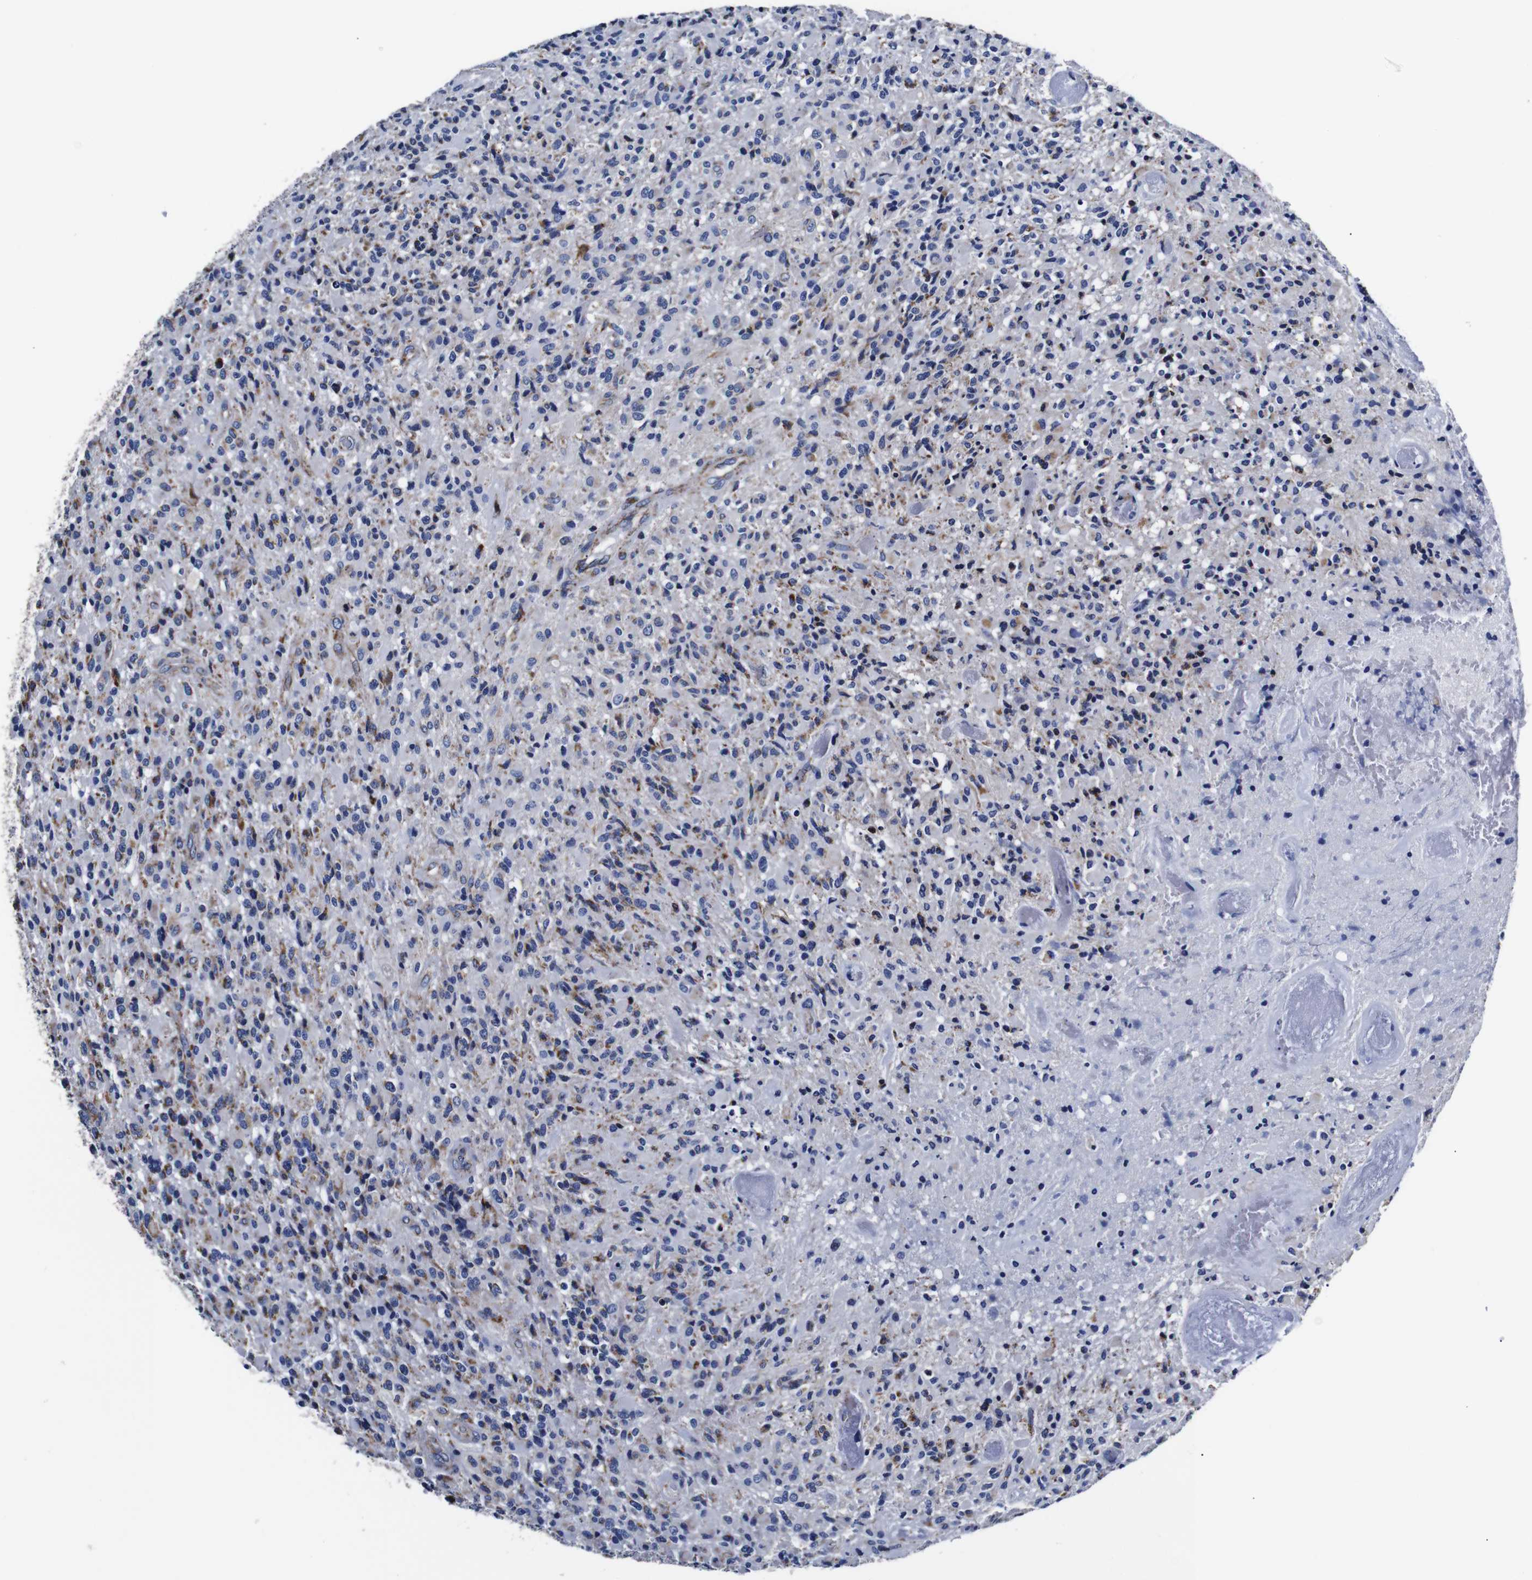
{"staining": {"intensity": "moderate", "quantity": "<25%", "location": "cytoplasmic/membranous"}, "tissue": "glioma", "cell_type": "Tumor cells", "image_type": "cancer", "snomed": [{"axis": "morphology", "description": "Glioma, malignant, High grade"}, {"axis": "topography", "description": "Brain"}], "caption": "Protein positivity by immunohistochemistry reveals moderate cytoplasmic/membranous positivity in about <25% of tumor cells in malignant glioma (high-grade).", "gene": "FKBP9", "patient": {"sex": "male", "age": 71}}